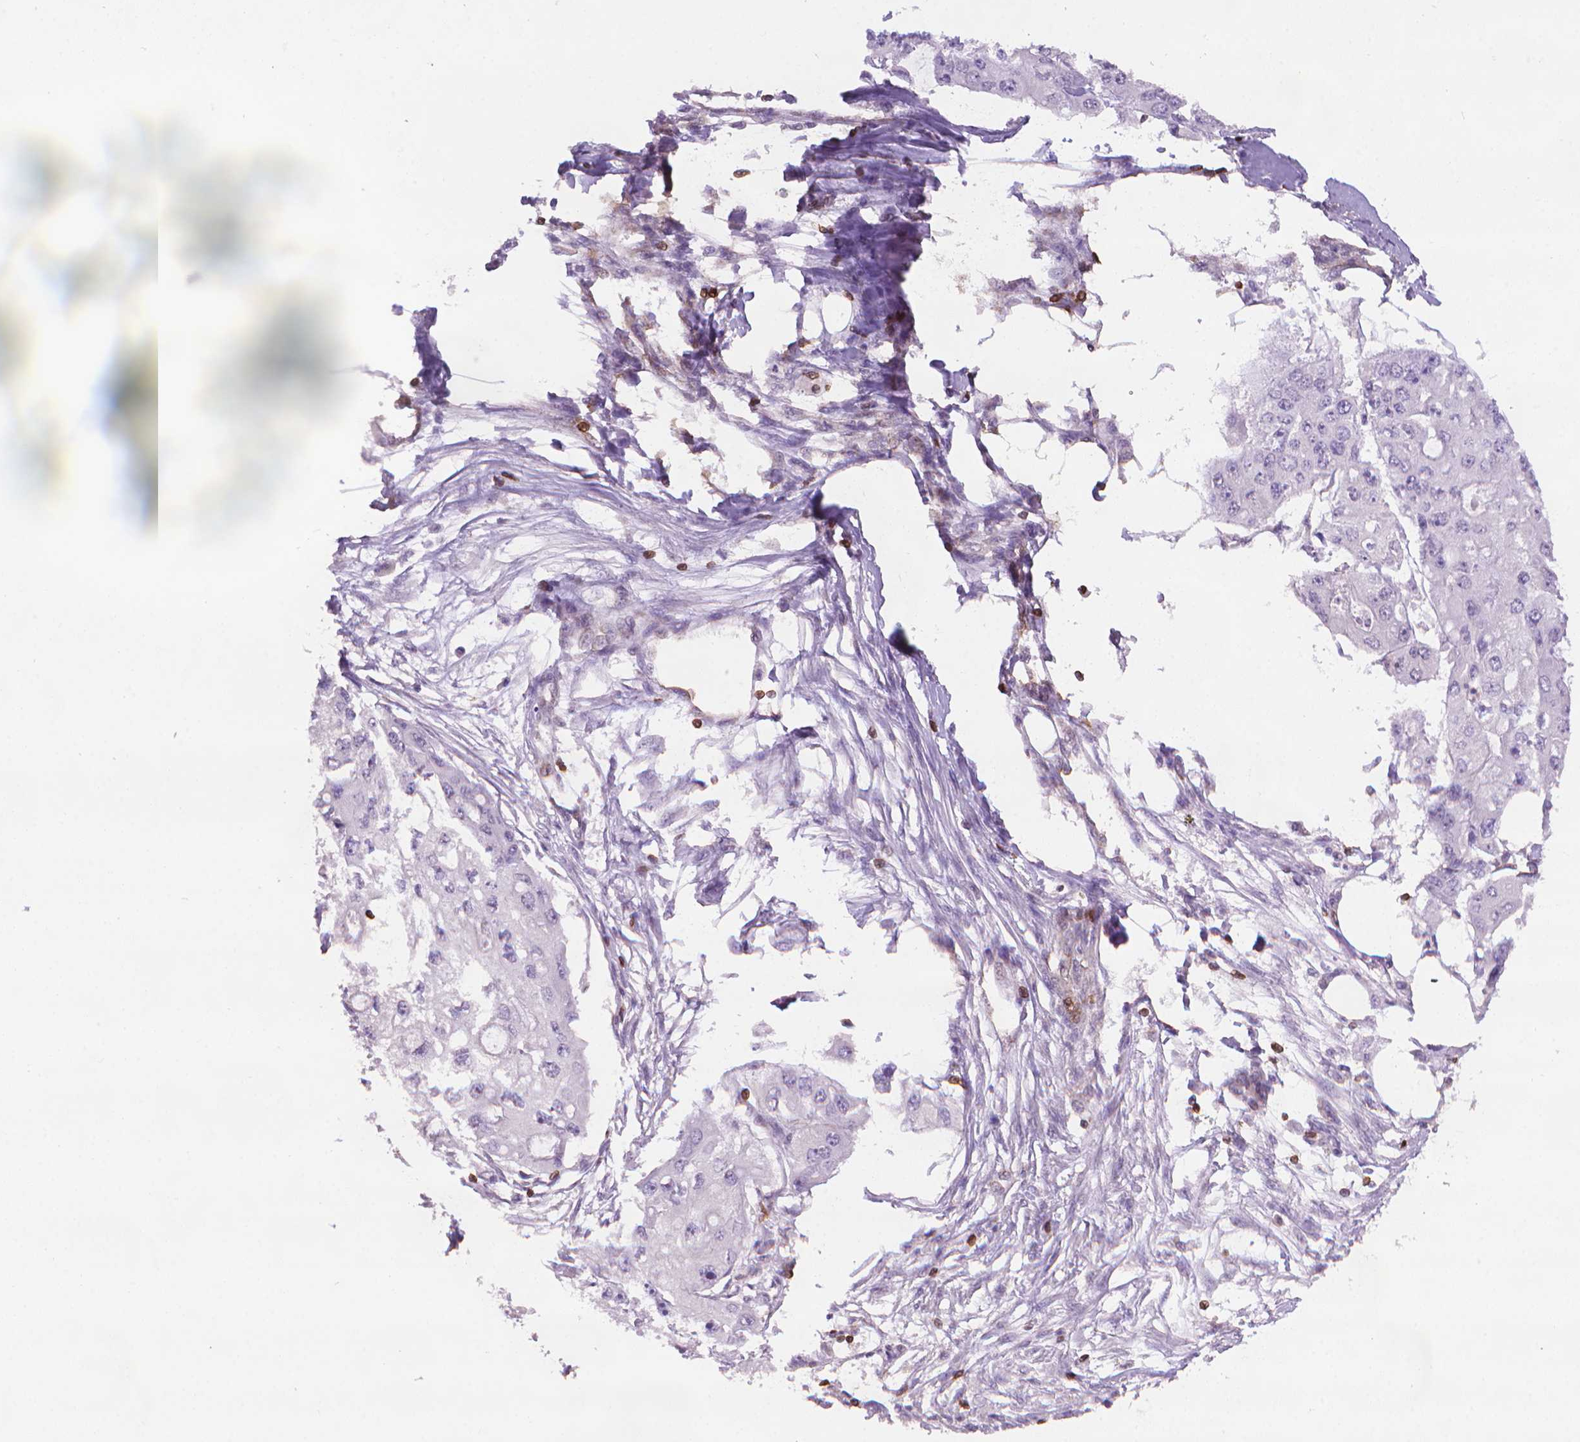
{"staining": {"intensity": "negative", "quantity": "none", "location": "none"}, "tissue": "ovarian cancer", "cell_type": "Tumor cells", "image_type": "cancer", "snomed": [{"axis": "morphology", "description": "Cystadenocarcinoma, serous, NOS"}, {"axis": "topography", "description": "Ovary"}], "caption": "The IHC histopathology image has no significant expression in tumor cells of ovarian serous cystadenocarcinoma tissue.", "gene": "BCL2", "patient": {"sex": "female", "age": 56}}